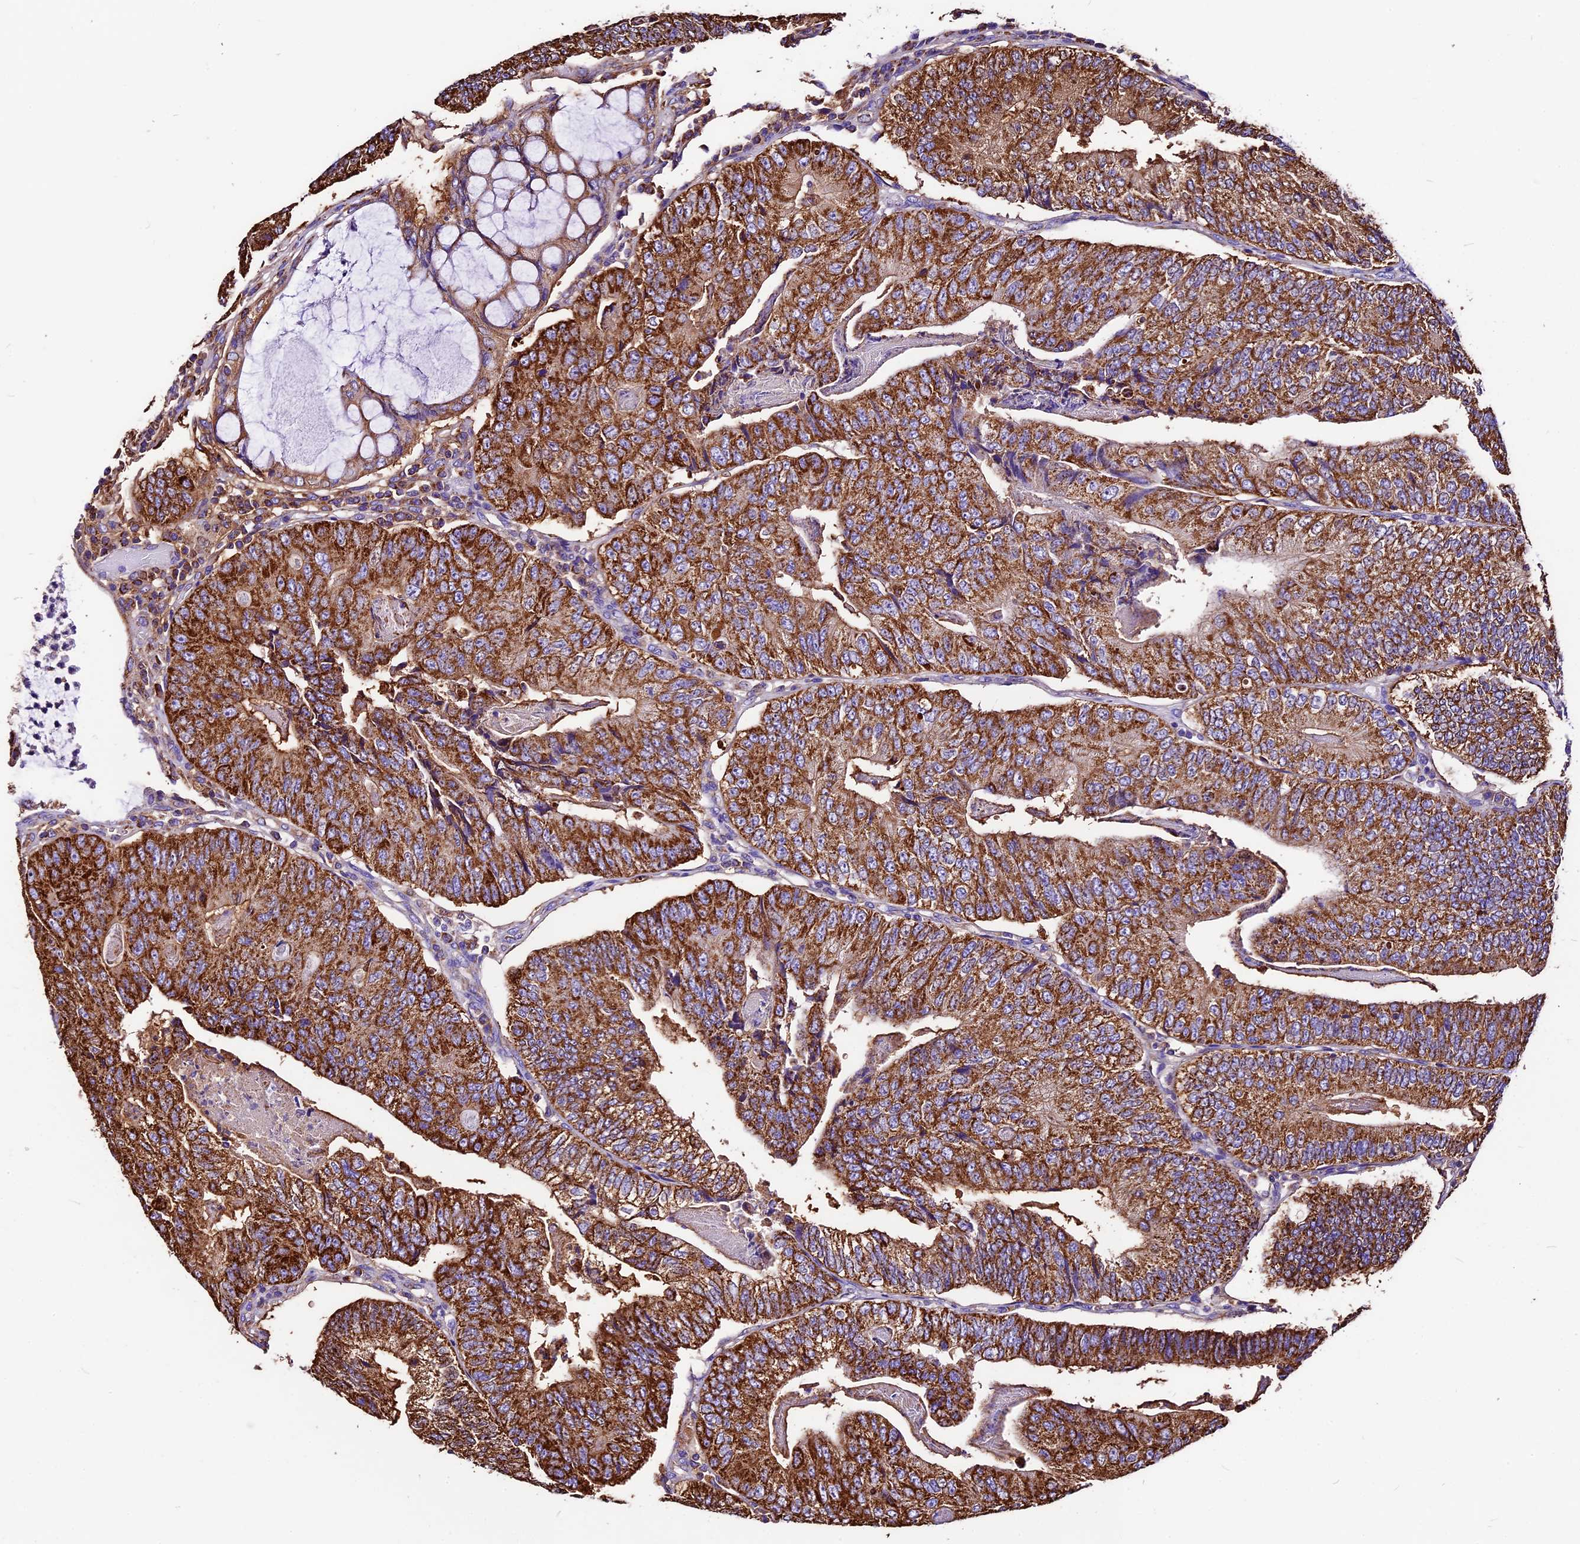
{"staining": {"intensity": "strong", "quantity": ">75%", "location": "cytoplasmic/membranous"}, "tissue": "colorectal cancer", "cell_type": "Tumor cells", "image_type": "cancer", "snomed": [{"axis": "morphology", "description": "Adenocarcinoma, NOS"}, {"axis": "topography", "description": "Colon"}], "caption": "A brown stain highlights strong cytoplasmic/membranous expression of a protein in colorectal cancer tumor cells.", "gene": "DCAF5", "patient": {"sex": "female", "age": 67}}